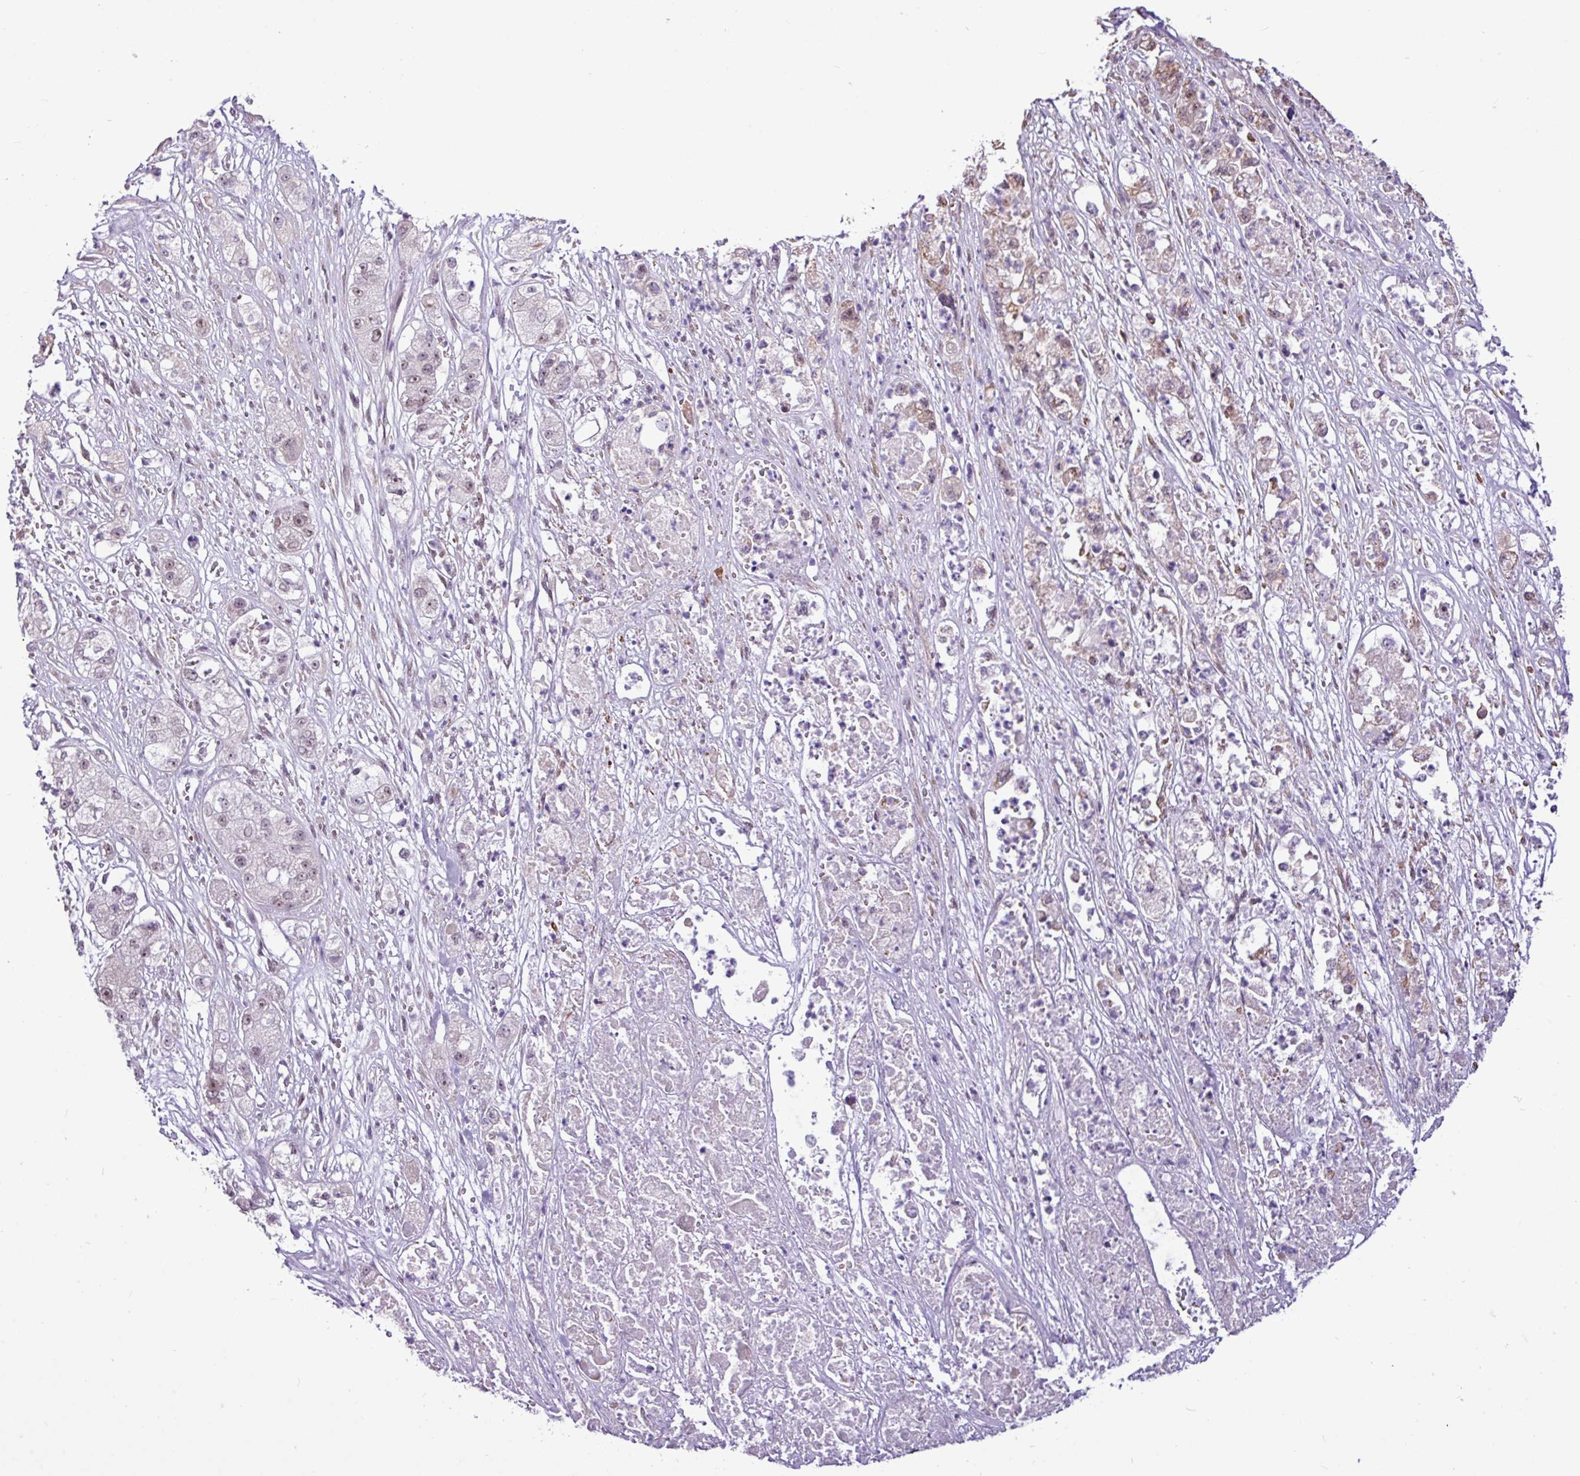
{"staining": {"intensity": "weak", "quantity": ">75%", "location": "nuclear"}, "tissue": "pancreatic cancer", "cell_type": "Tumor cells", "image_type": "cancer", "snomed": [{"axis": "morphology", "description": "Adenocarcinoma, NOS"}, {"axis": "topography", "description": "Pancreas"}], "caption": "This is a photomicrograph of IHC staining of pancreatic adenocarcinoma, which shows weak positivity in the nuclear of tumor cells.", "gene": "UTP18", "patient": {"sex": "female", "age": 78}}